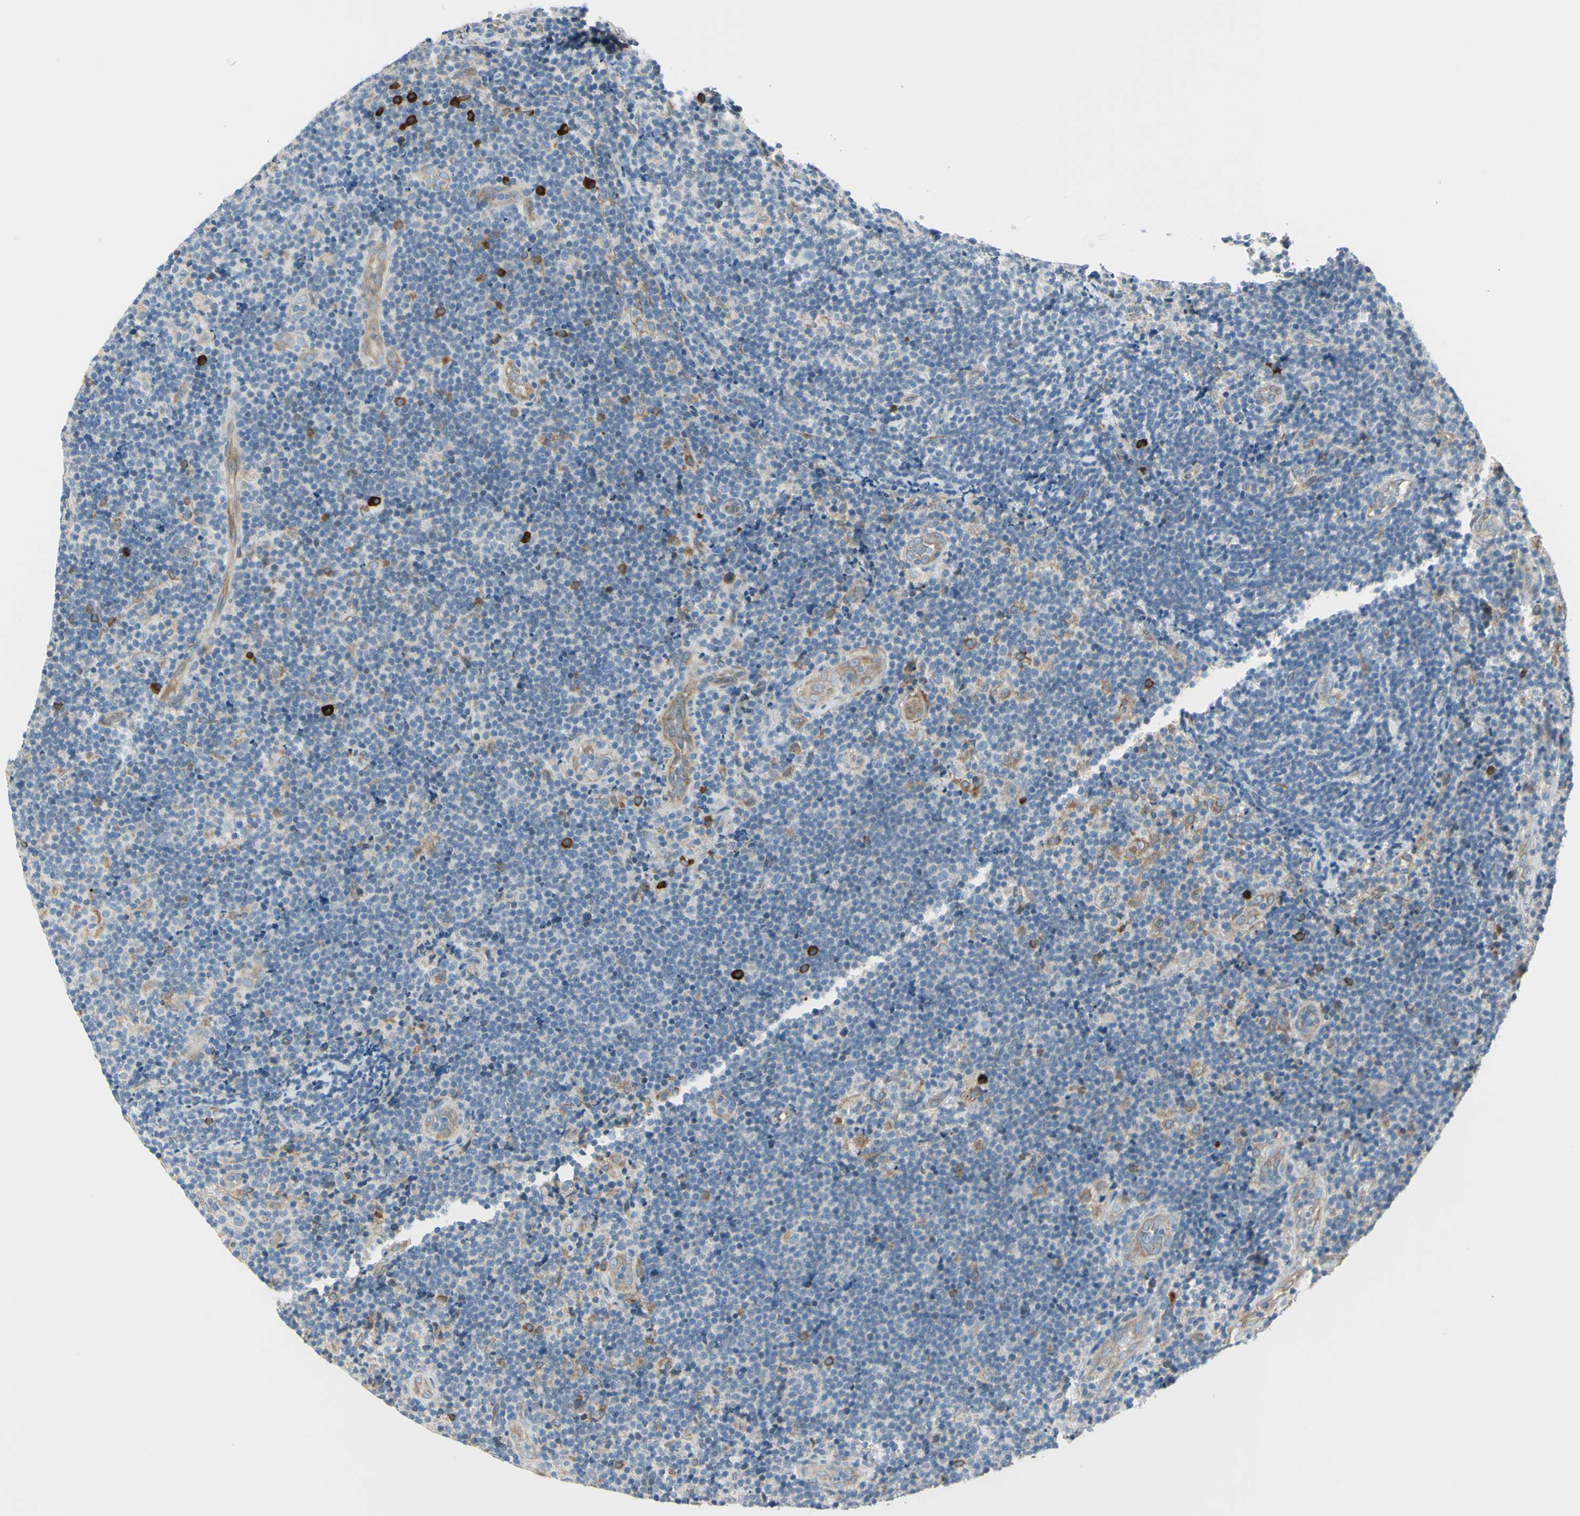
{"staining": {"intensity": "weak", "quantity": "<25%", "location": "cytoplasmic/membranous"}, "tissue": "lymphoma", "cell_type": "Tumor cells", "image_type": "cancer", "snomed": [{"axis": "morphology", "description": "Malignant lymphoma, non-Hodgkin's type, Low grade"}, {"axis": "topography", "description": "Lymph node"}], "caption": "Human lymphoma stained for a protein using IHC reveals no expression in tumor cells.", "gene": "SELENOS", "patient": {"sex": "male", "age": 83}}